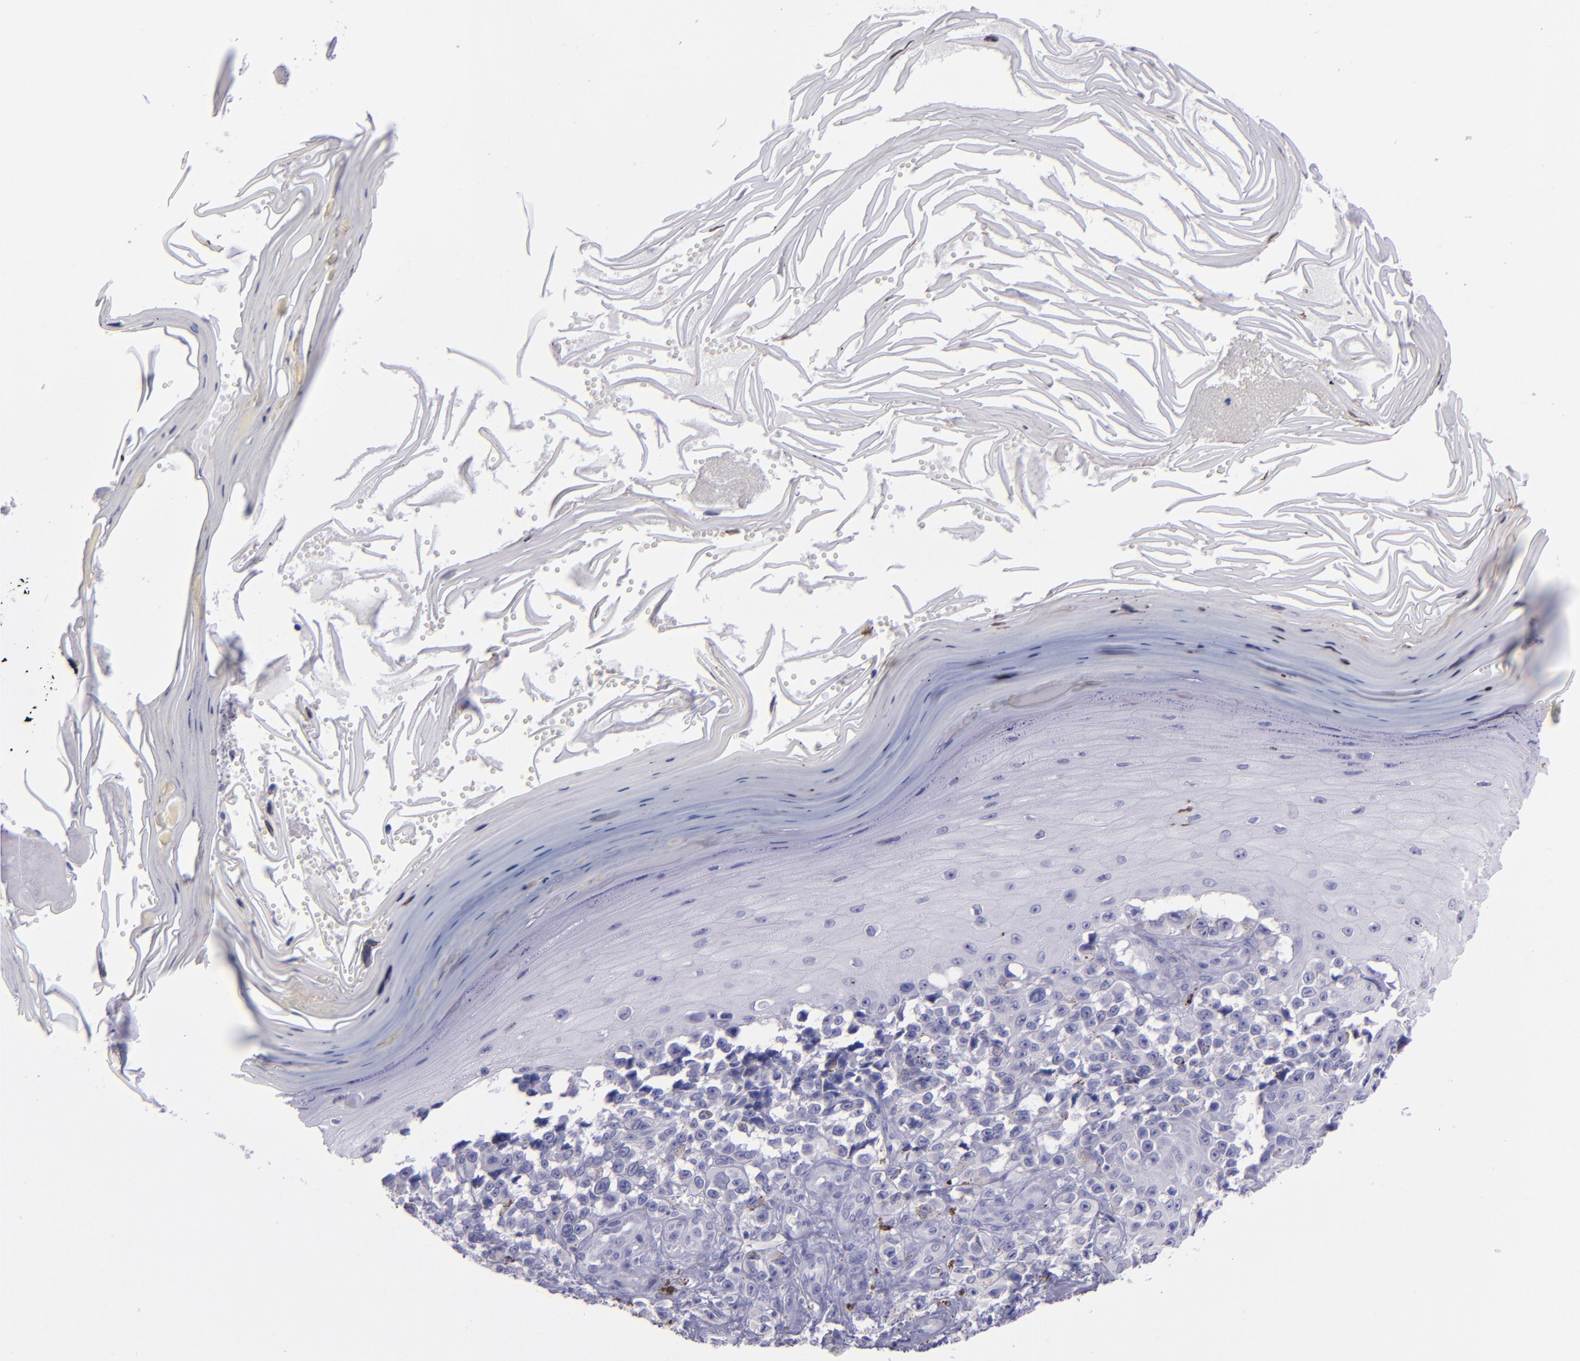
{"staining": {"intensity": "negative", "quantity": "none", "location": "none"}, "tissue": "melanoma", "cell_type": "Tumor cells", "image_type": "cancer", "snomed": [{"axis": "morphology", "description": "Malignant melanoma, NOS"}, {"axis": "topography", "description": "Skin"}], "caption": "DAB immunohistochemical staining of human malignant melanoma demonstrates no significant positivity in tumor cells.", "gene": "TNNT3", "patient": {"sex": "female", "age": 82}}